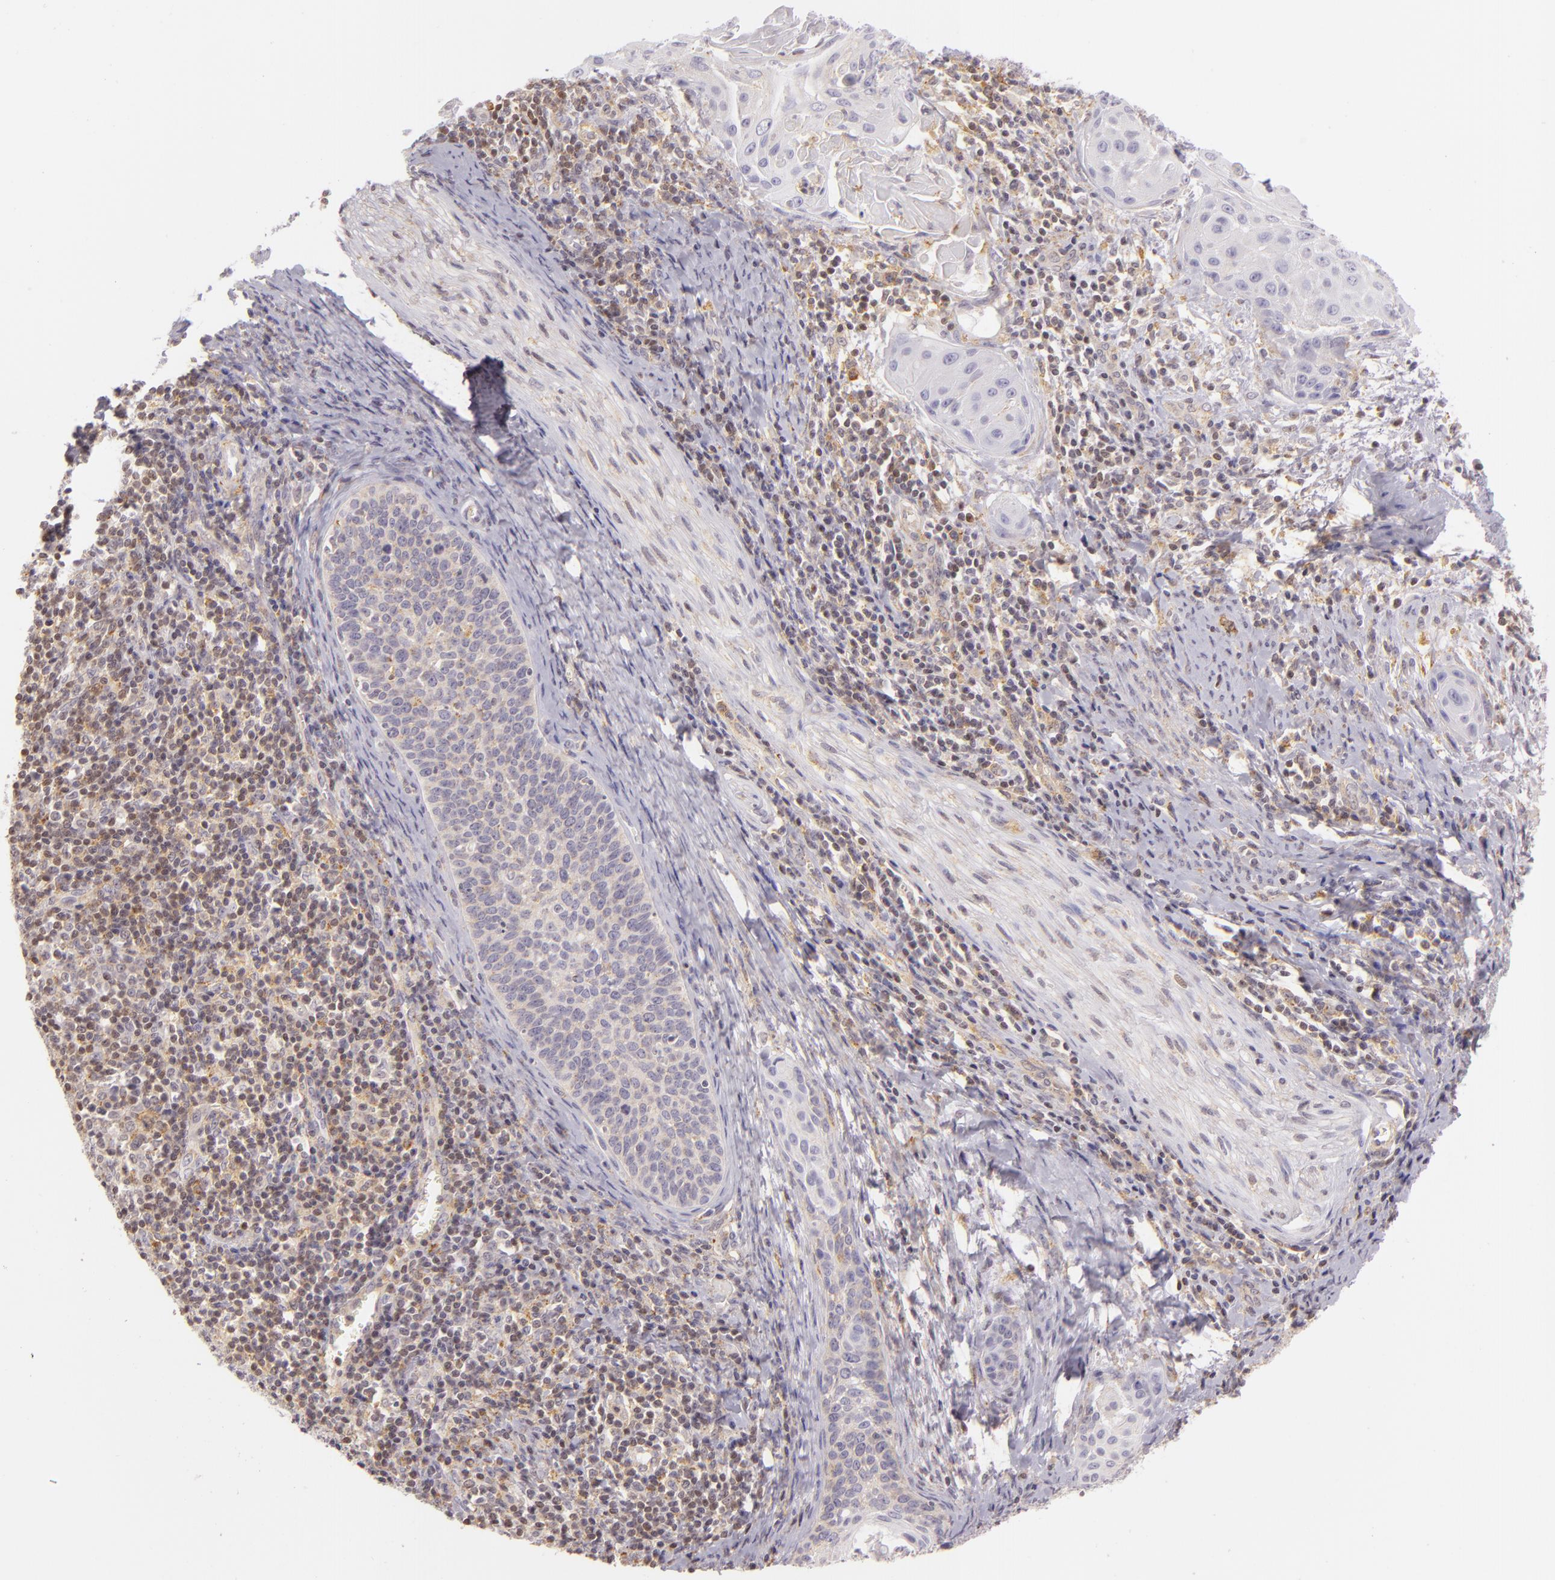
{"staining": {"intensity": "weak", "quantity": "25%-75%", "location": "cytoplasmic/membranous"}, "tissue": "cervical cancer", "cell_type": "Tumor cells", "image_type": "cancer", "snomed": [{"axis": "morphology", "description": "Squamous cell carcinoma, NOS"}, {"axis": "topography", "description": "Cervix"}], "caption": "The immunohistochemical stain labels weak cytoplasmic/membranous staining in tumor cells of cervical squamous cell carcinoma tissue.", "gene": "IMPDH1", "patient": {"sex": "female", "age": 33}}